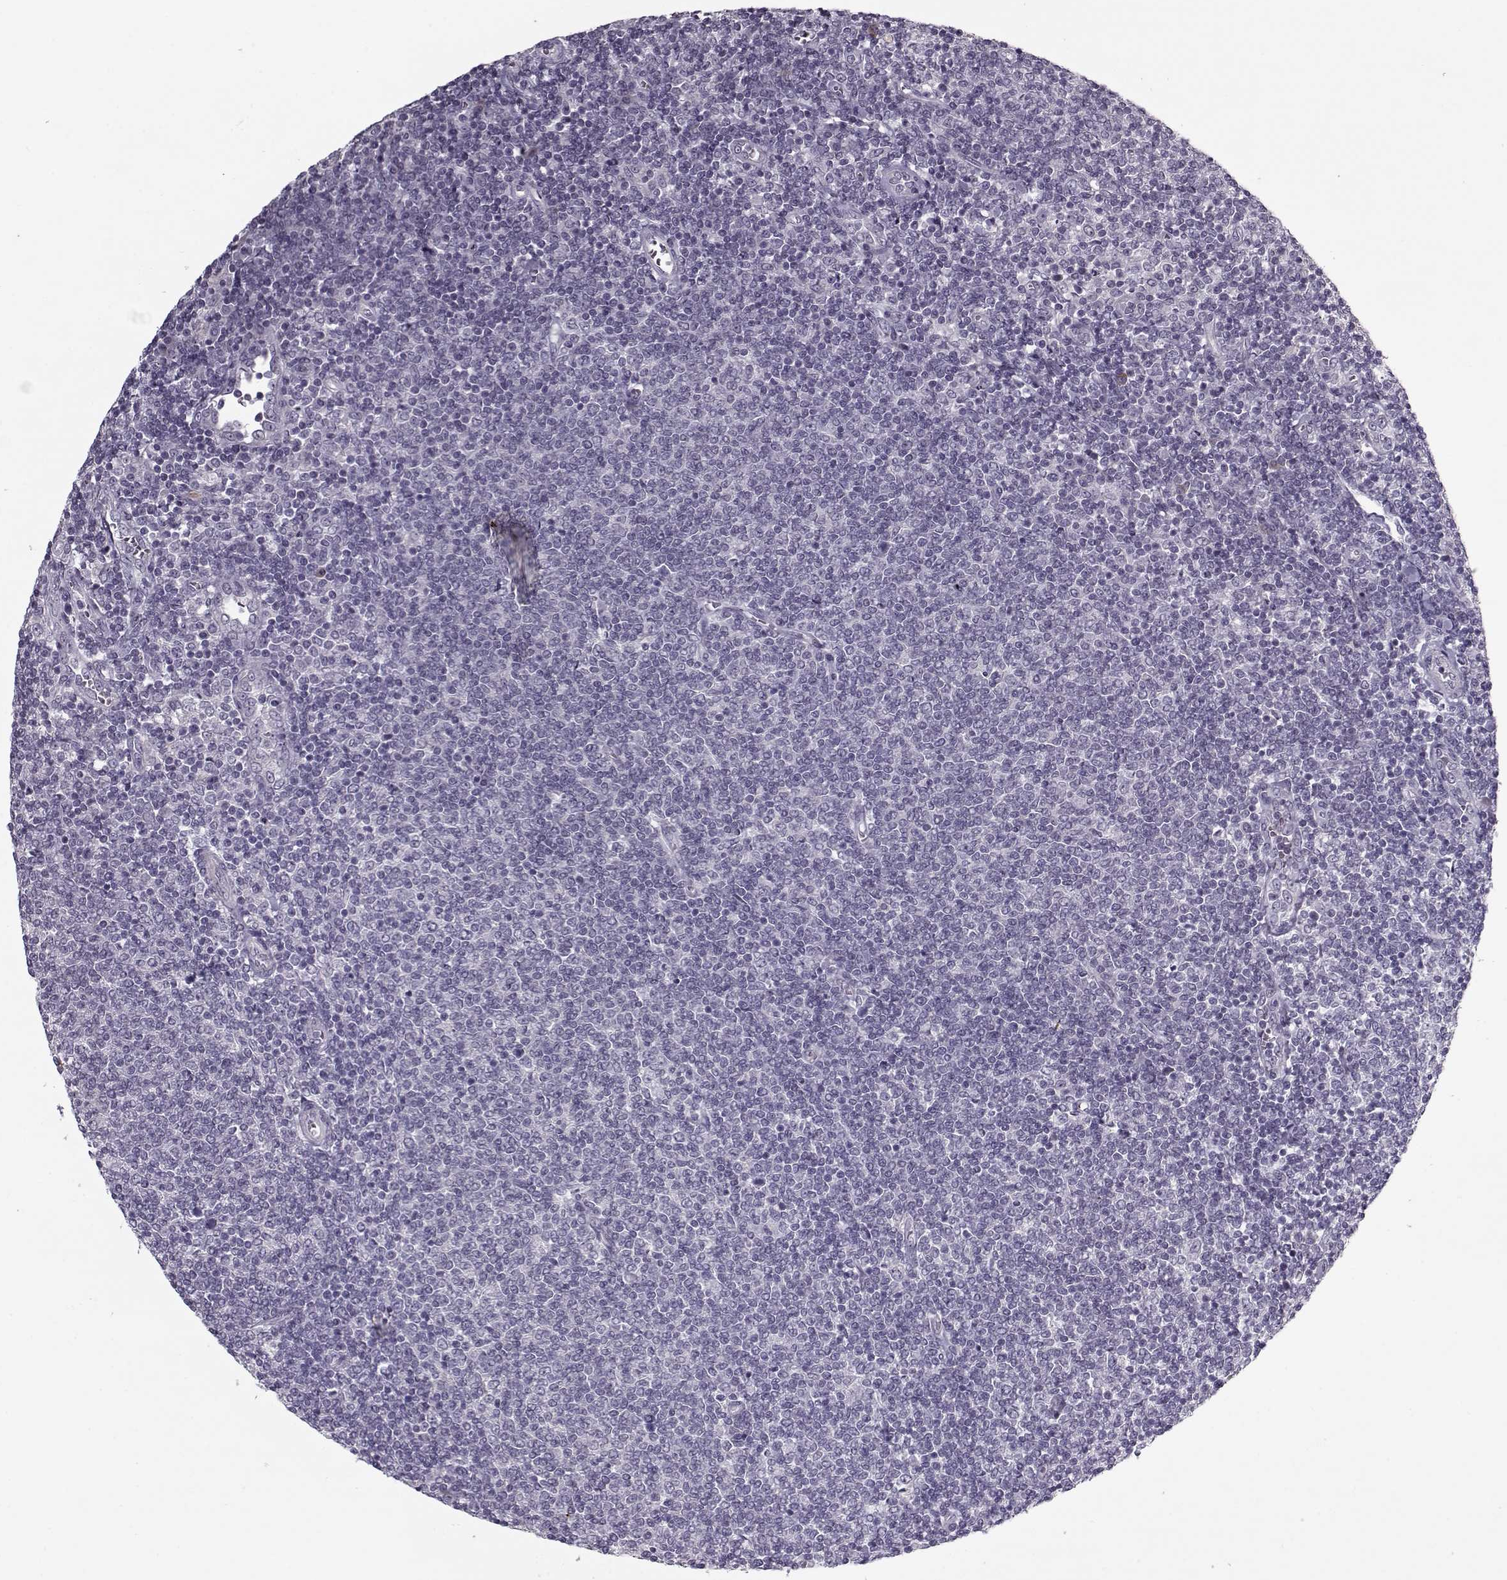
{"staining": {"intensity": "negative", "quantity": "none", "location": "none"}, "tissue": "lymphoma", "cell_type": "Tumor cells", "image_type": "cancer", "snomed": [{"axis": "morphology", "description": "Malignant lymphoma, non-Hodgkin's type, Low grade"}, {"axis": "topography", "description": "Lymph node"}], "caption": "Image shows no protein positivity in tumor cells of malignant lymphoma, non-Hodgkin's type (low-grade) tissue.", "gene": "KRT9", "patient": {"sex": "male", "age": 52}}